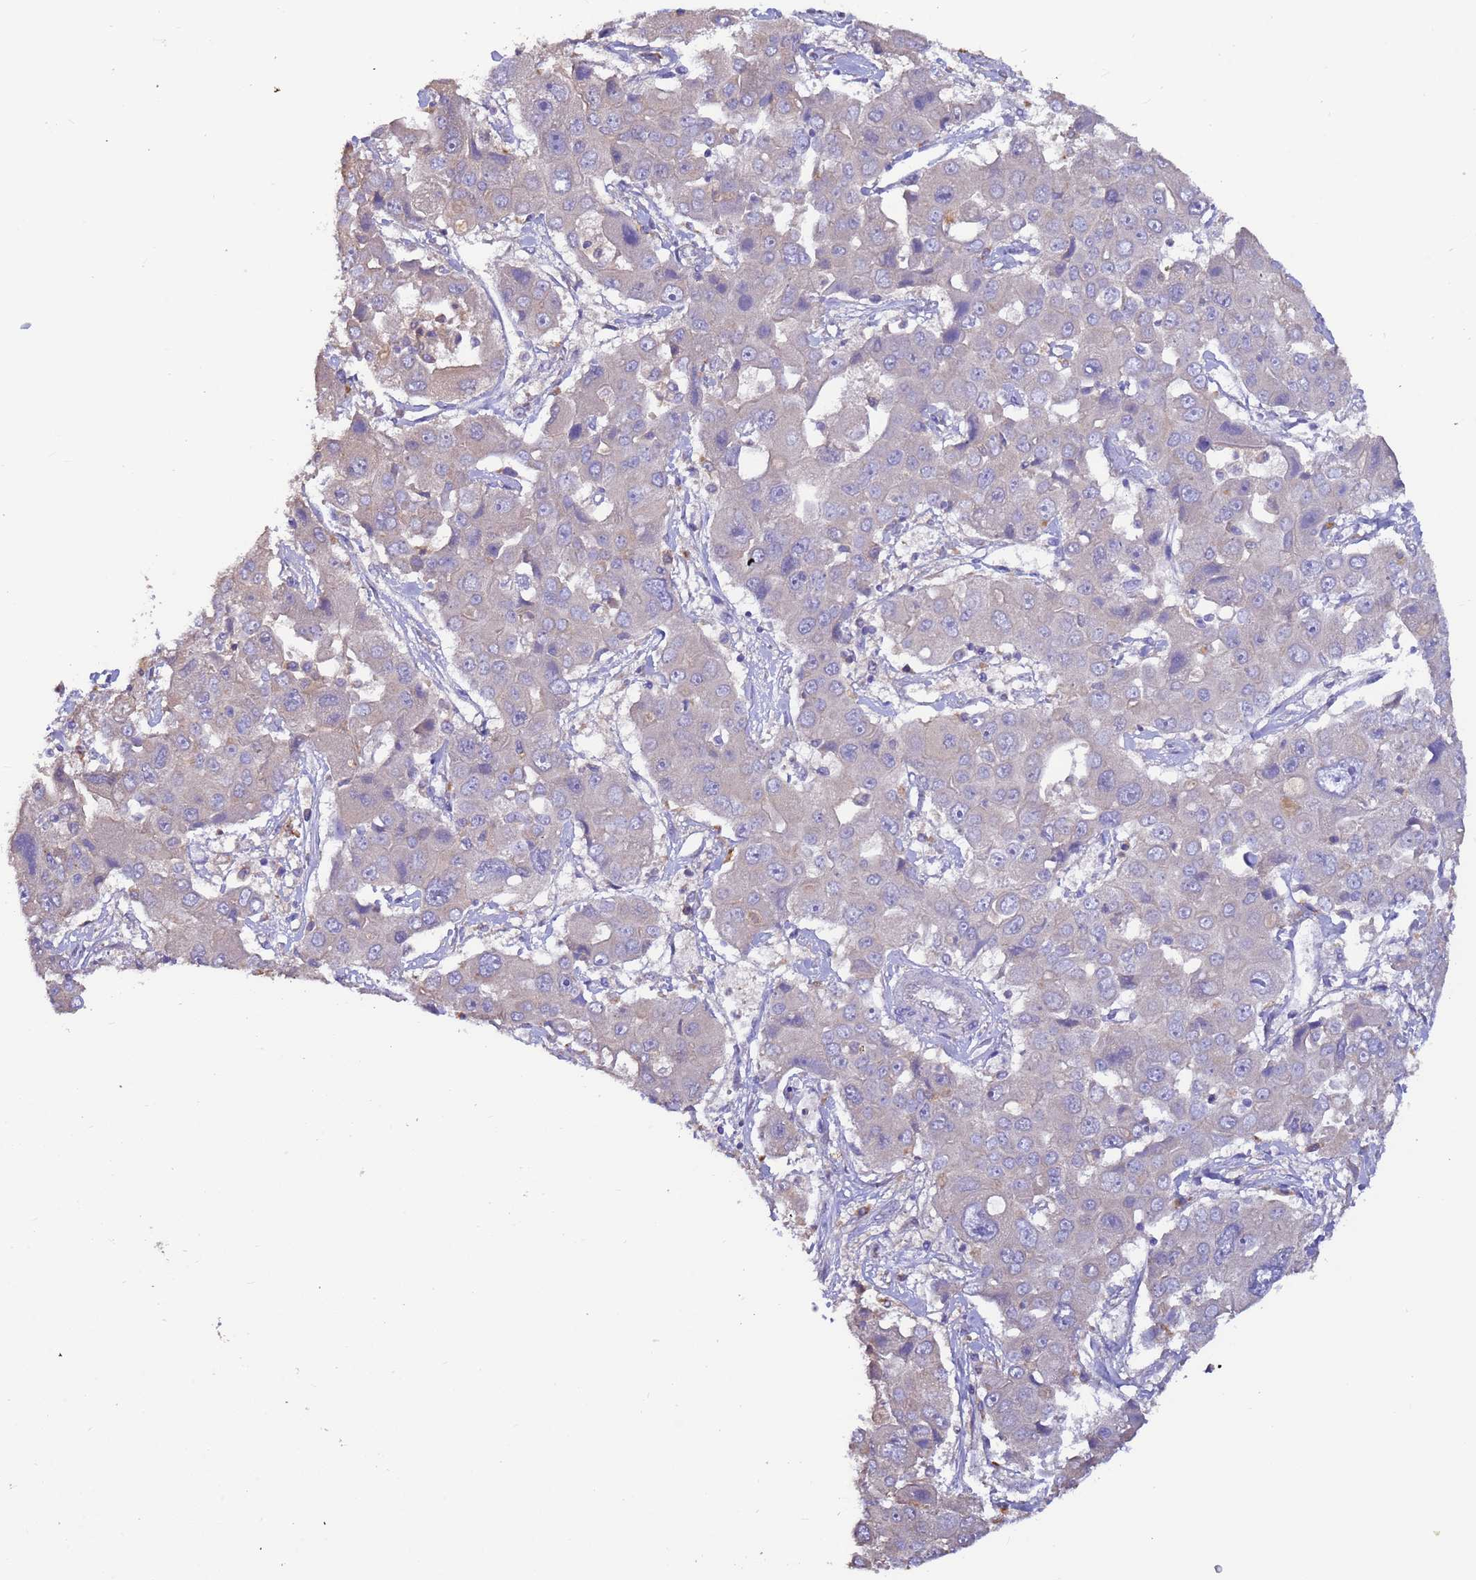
{"staining": {"intensity": "negative", "quantity": "none", "location": "none"}, "tissue": "liver cancer", "cell_type": "Tumor cells", "image_type": "cancer", "snomed": [{"axis": "morphology", "description": "Cholangiocarcinoma"}, {"axis": "topography", "description": "Liver"}], "caption": "Human liver cancer (cholangiocarcinoma) stained for a protein using immunohistochemistry (IHC) displays no positivity in tumor cells.", "gene": "SRL", "patient": {"sex": "male", "age": 67}}